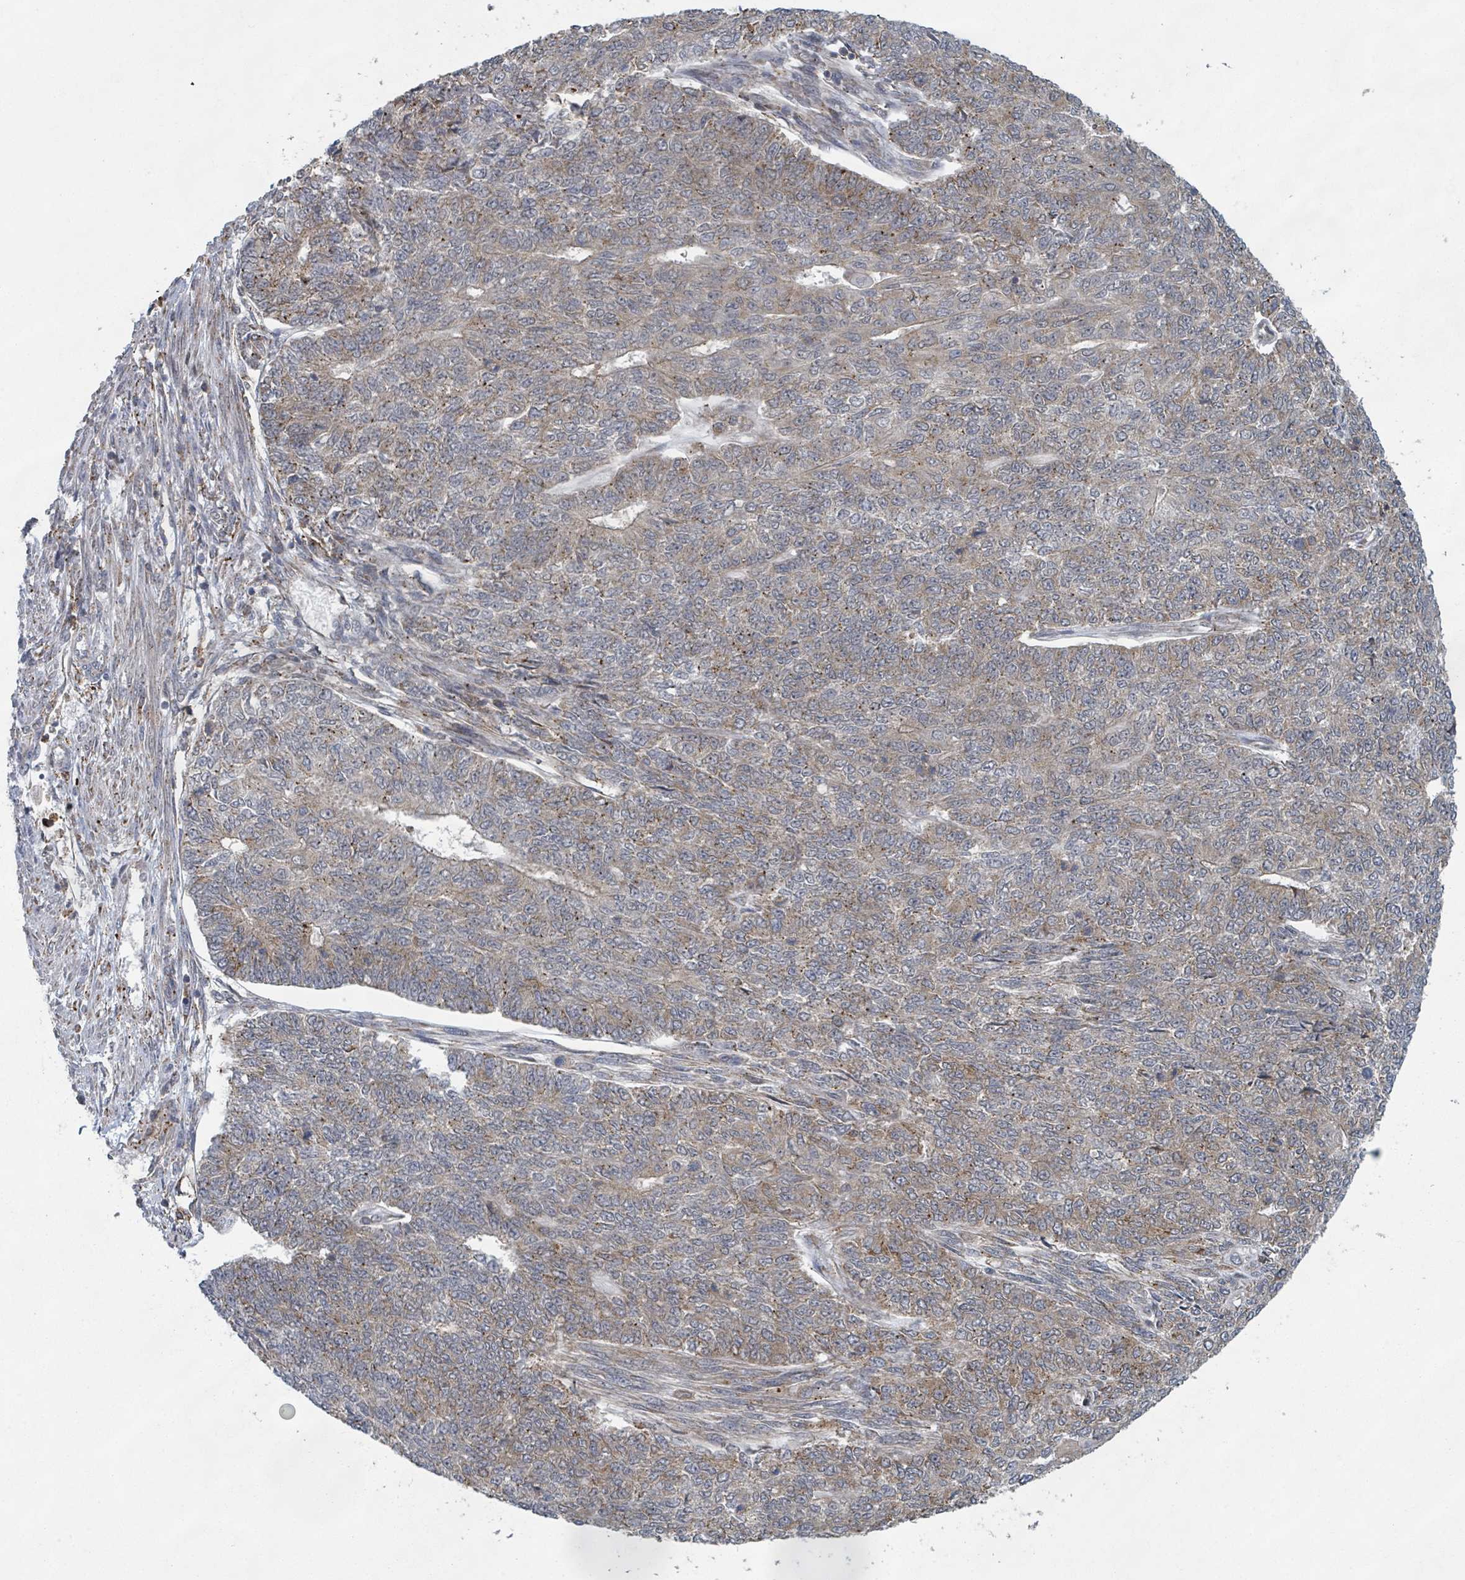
{"staining": {"intensity": "weak", "quantity": "25%-75%", "location": "cytoplasmic/membranous"}, "tissue": "endometrial cancer", "cell_type": "Tumor cells", "image_type": "cancer", "snomed": [{"axis": "morphology", "description": "Adenocarcinoma, NOS"}, {"axis": "topography", "description": "Endometrium"}], "caption": "Weak cytoplasmic/membranous expression is seen in approximately 25%-75% of tumor cells in endometrial cancer.", "gene": "SHROOM2", "patient": {"sex": "female", "age": 32}}